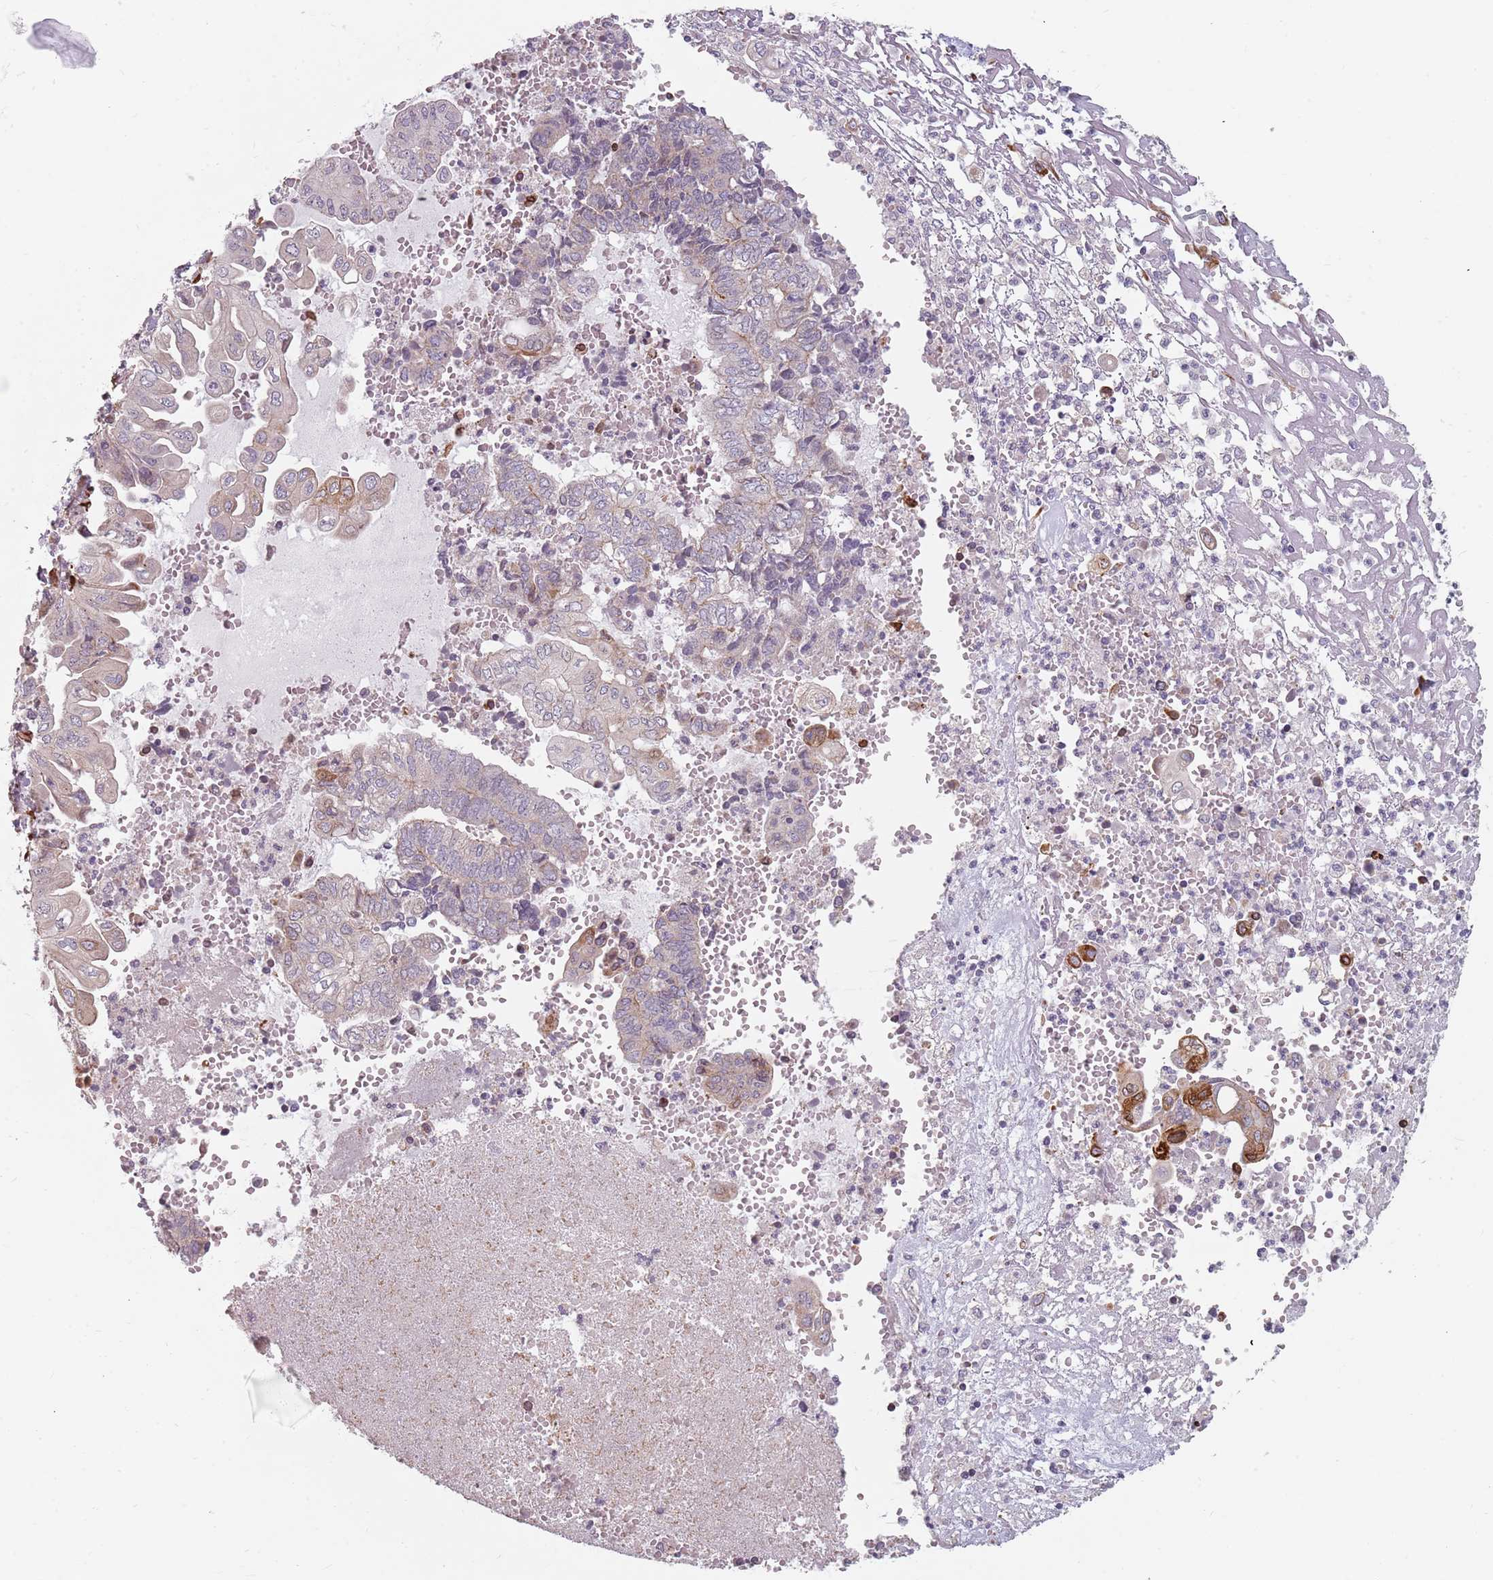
{"staining": {"intensity": "weak", "quantity": "<25%", "location": "cytoplasmic/membranous"}, "tissue": "endometrial cancer", "cell_type": "Tumor cells", "image_type": "cancer", "snomed": [{"axis": "morphology", "description": "Adenocarcinoma, NOS"}, {"axis": "topography", "description": "Uterus"}, {"axis": "topography", "description": "Endometrium"}], "caption": "A micrograph of human endometrial cancer (adenocarcinoma) is negative for staining in tumor cells. Nuclei are stained in blue.", "gene": "GAS2L3", "patient": {"sex": "female", "age": 70}}